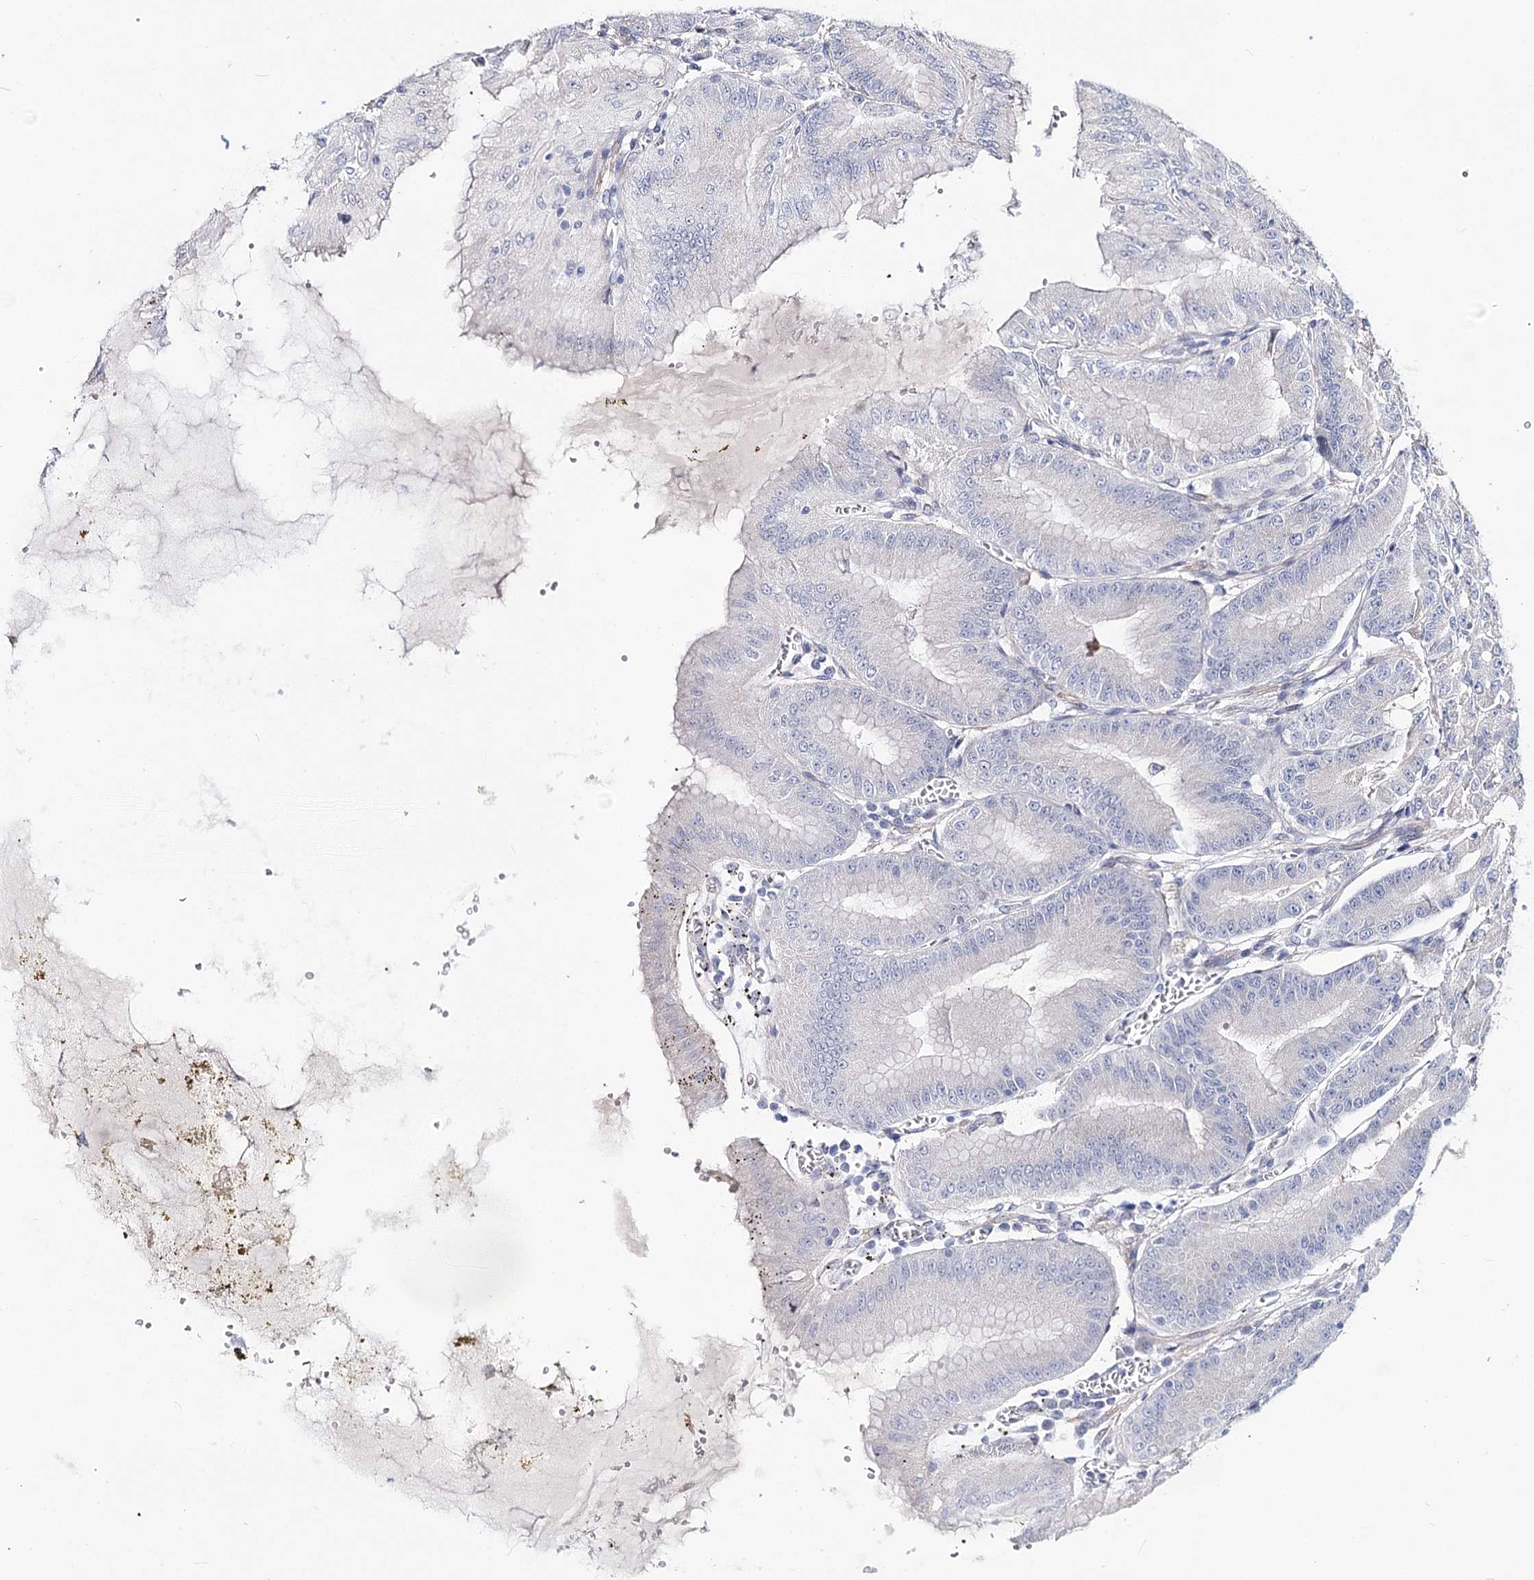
{"staining": {"intensity": "weak", "quantity": "<25%", "location": "cytoplasmic/membranous"}, "tissue": "stomach", "cell_type": "Glandular cells", "image_type": "normal", "snomed": [{"axis": "morphology", "description": "Normal tissue, NOS"}, {"axis": "topography", "description": "Stomach, upper"}, {"axis": "topography", "description": "Stomach, lower"}], "caption": "A high-resolution histopathology image shows immunohistochemistry staining of benign stomach, which displays no significant expression in glandular cells.", "gene": "TEX12", "patient": {"sex": "male", "age": 71}}